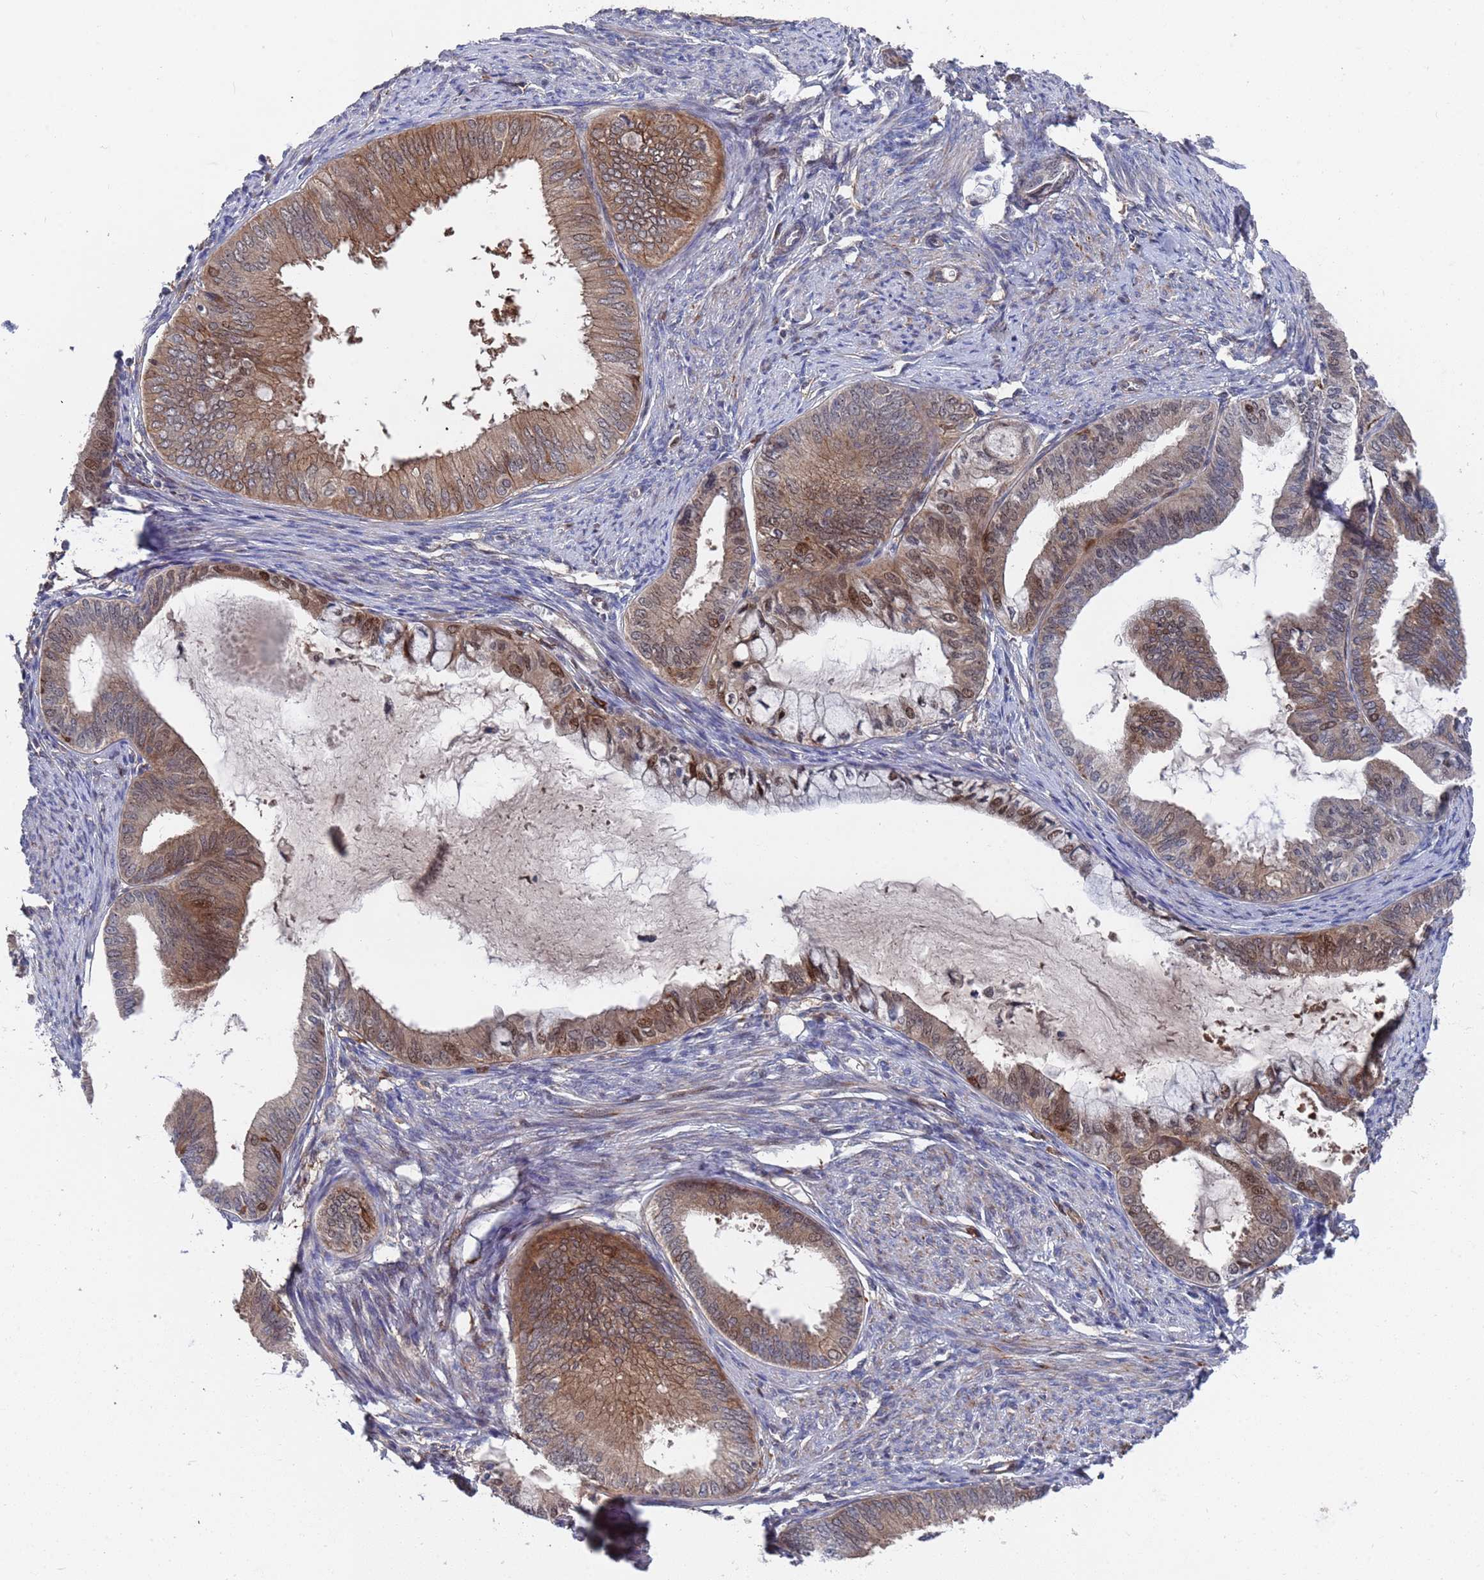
{"staining": {"intensity": "moderate", "quantity": ">75%", "location": "cytoplasmic/membranous,nuclear"}, "tissue": "endometrial cancer", "cell_type": "Tumor cells", "image_type": "cancer", "snomed": [{"axis": "morphology", "description": "Adenocarcinoma, NOS"}, {"axis": "topography", "description": "Endometrium"}], "caption": "The micrograph displays immunohistochemical staining of adenocarcinoma (endometrial). There is moderate cytoplasmic/membranous and nuclear positivity is seen in approximately >75% of tumor cells.", "gene": "TMBIM6", "patient": {"sex": "female", "age": 86}}